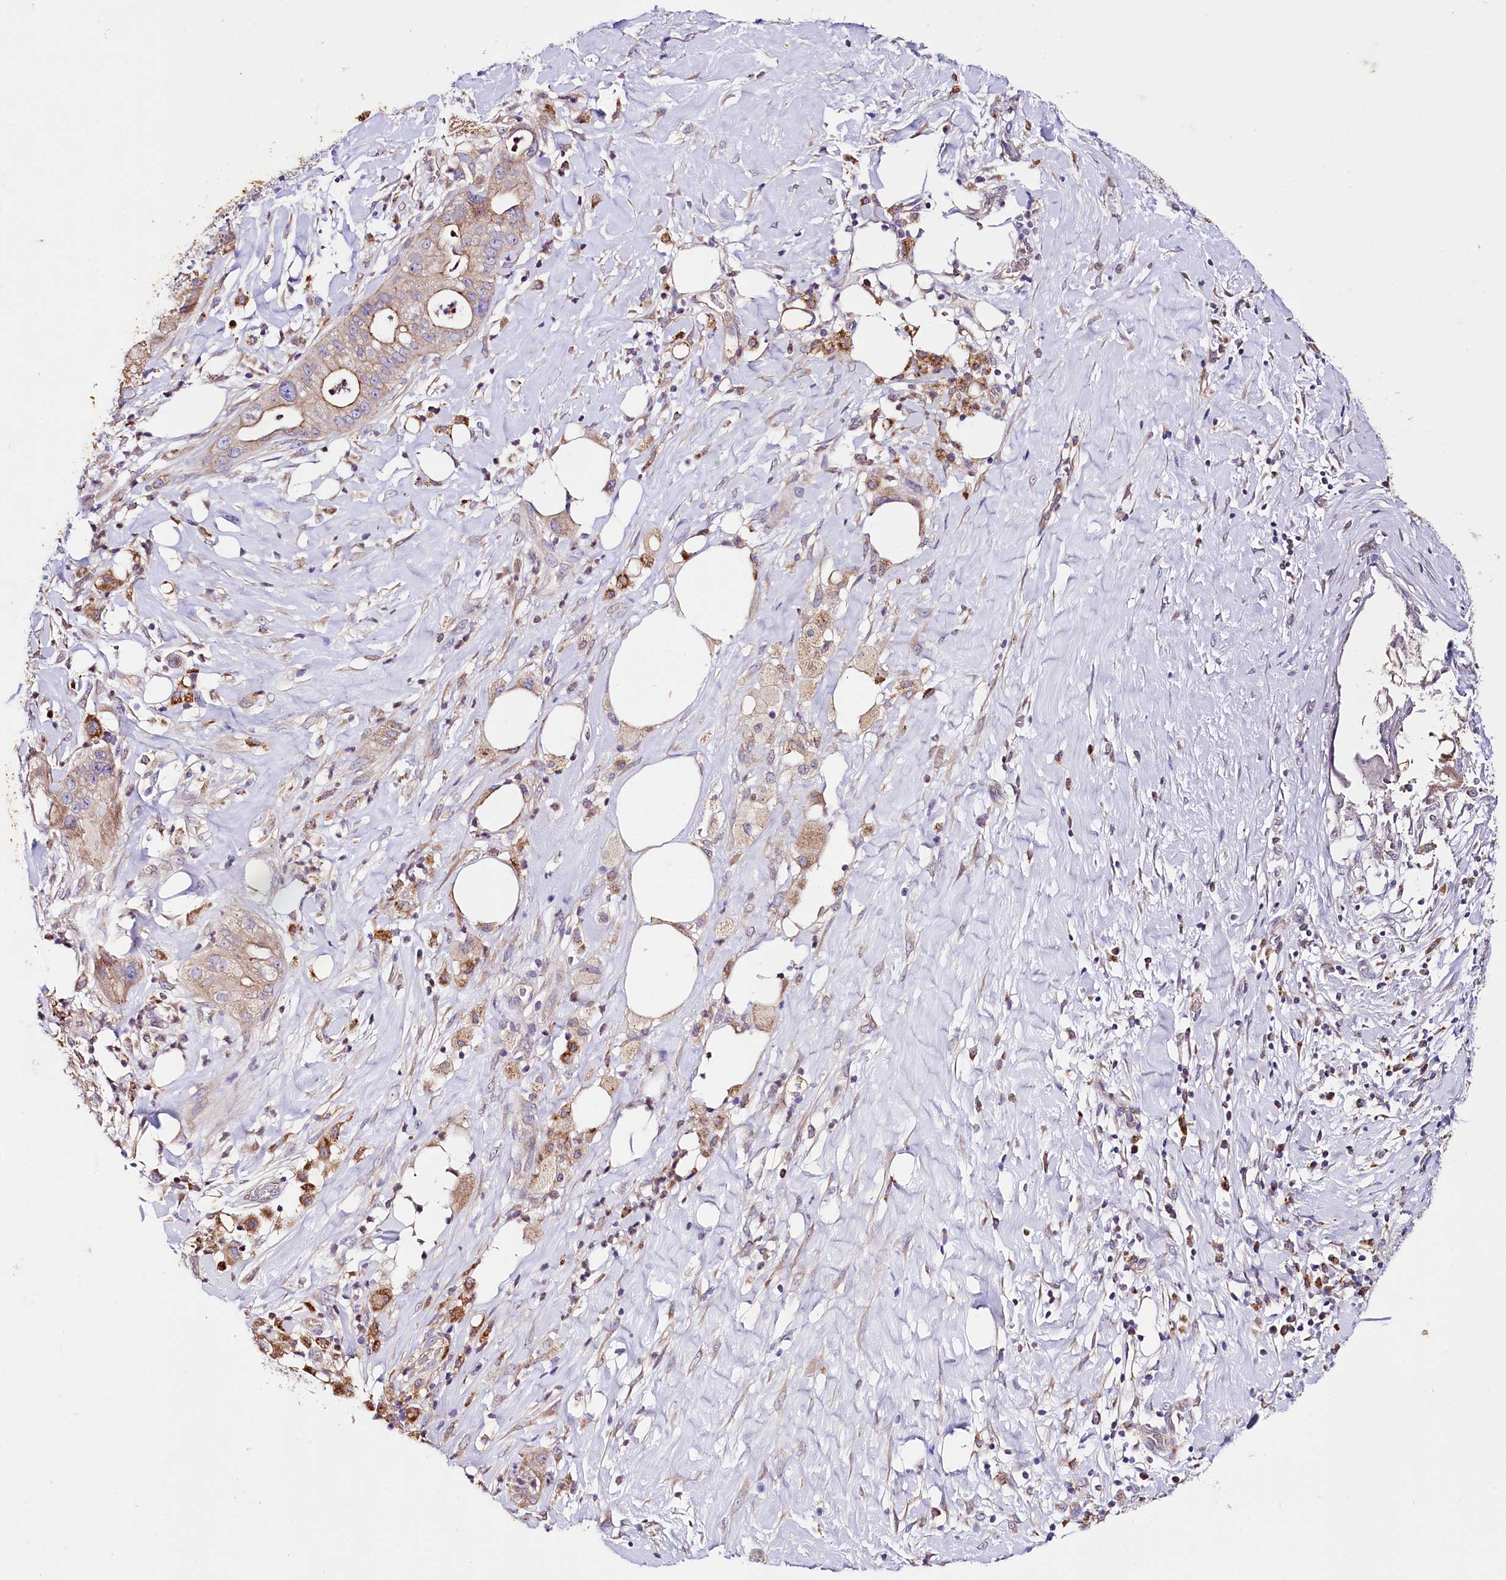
{"staining": {"intensity": "moderate", "quantity": "25%-75%", "location": "cytoplasmic/membranous"}, "tissue": "pancreatic cancer", "cell_type": "Tumor cells", "image_type": "cancer", "snomed": [{"axis": "morphology", "description": "Adenocarcinoma, NOS"}, {"axis": "topography", "description": "Pancreas"}], "caption": "Immunohistochemistry of pancreatic adenocarcinoma exhibits medium levels of moderate cytoplasmic/membranous expression in approximately 25%-75% of tumor cells.", "gene": "SACM1L", "patient": {"sex": "male", "age": 58}}